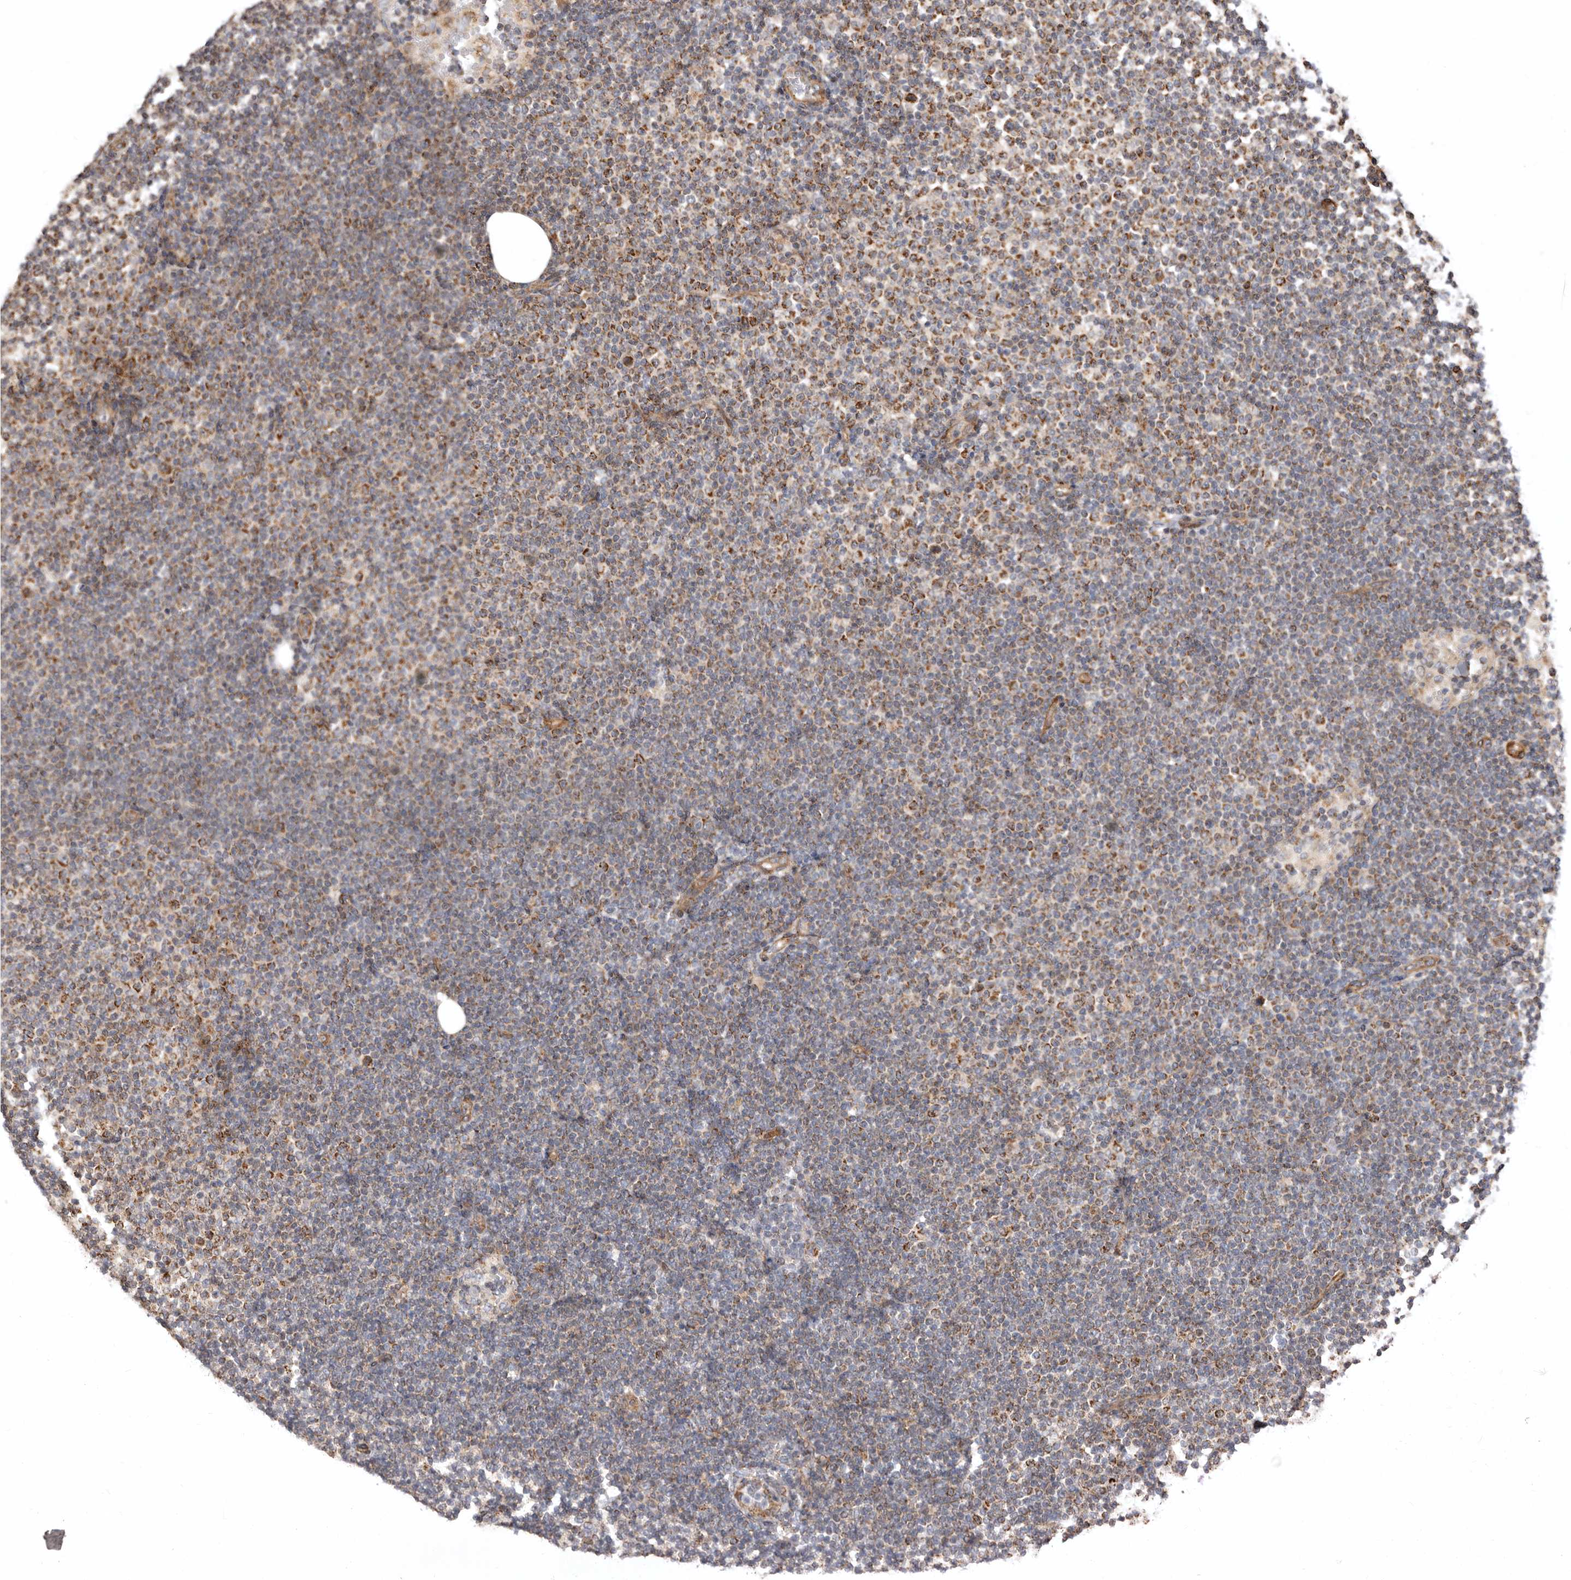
{"staining": {"intensity": "moderate", "quantity": "25%-75%", "location": "cytoplasmic/membranous"}, "tissue": "lymphoma", "cell_type": "Tumor cells", "image_type": "cancer", "snomed": [{"axis": "morphology", "description": "Malignant lymphoma, non-Hodgkin's type, Low grade"}, {"axis": "topography", "description": "Lymph node"}], "caption": "An IHC histopathology image of tumor tissue is shown. Protein staining in brown shows moderate cytoplasmic/membranous positivity in low-grade malignant lymphoma, non-Hodgkin's type within tumor cells. The staining was performed using DAB, with brown indicating positive protein expression. Nuclei are stained blue with hematoxylin.", "gene": "PROKR1", "patient": {"sex": "female", "age": 53}}